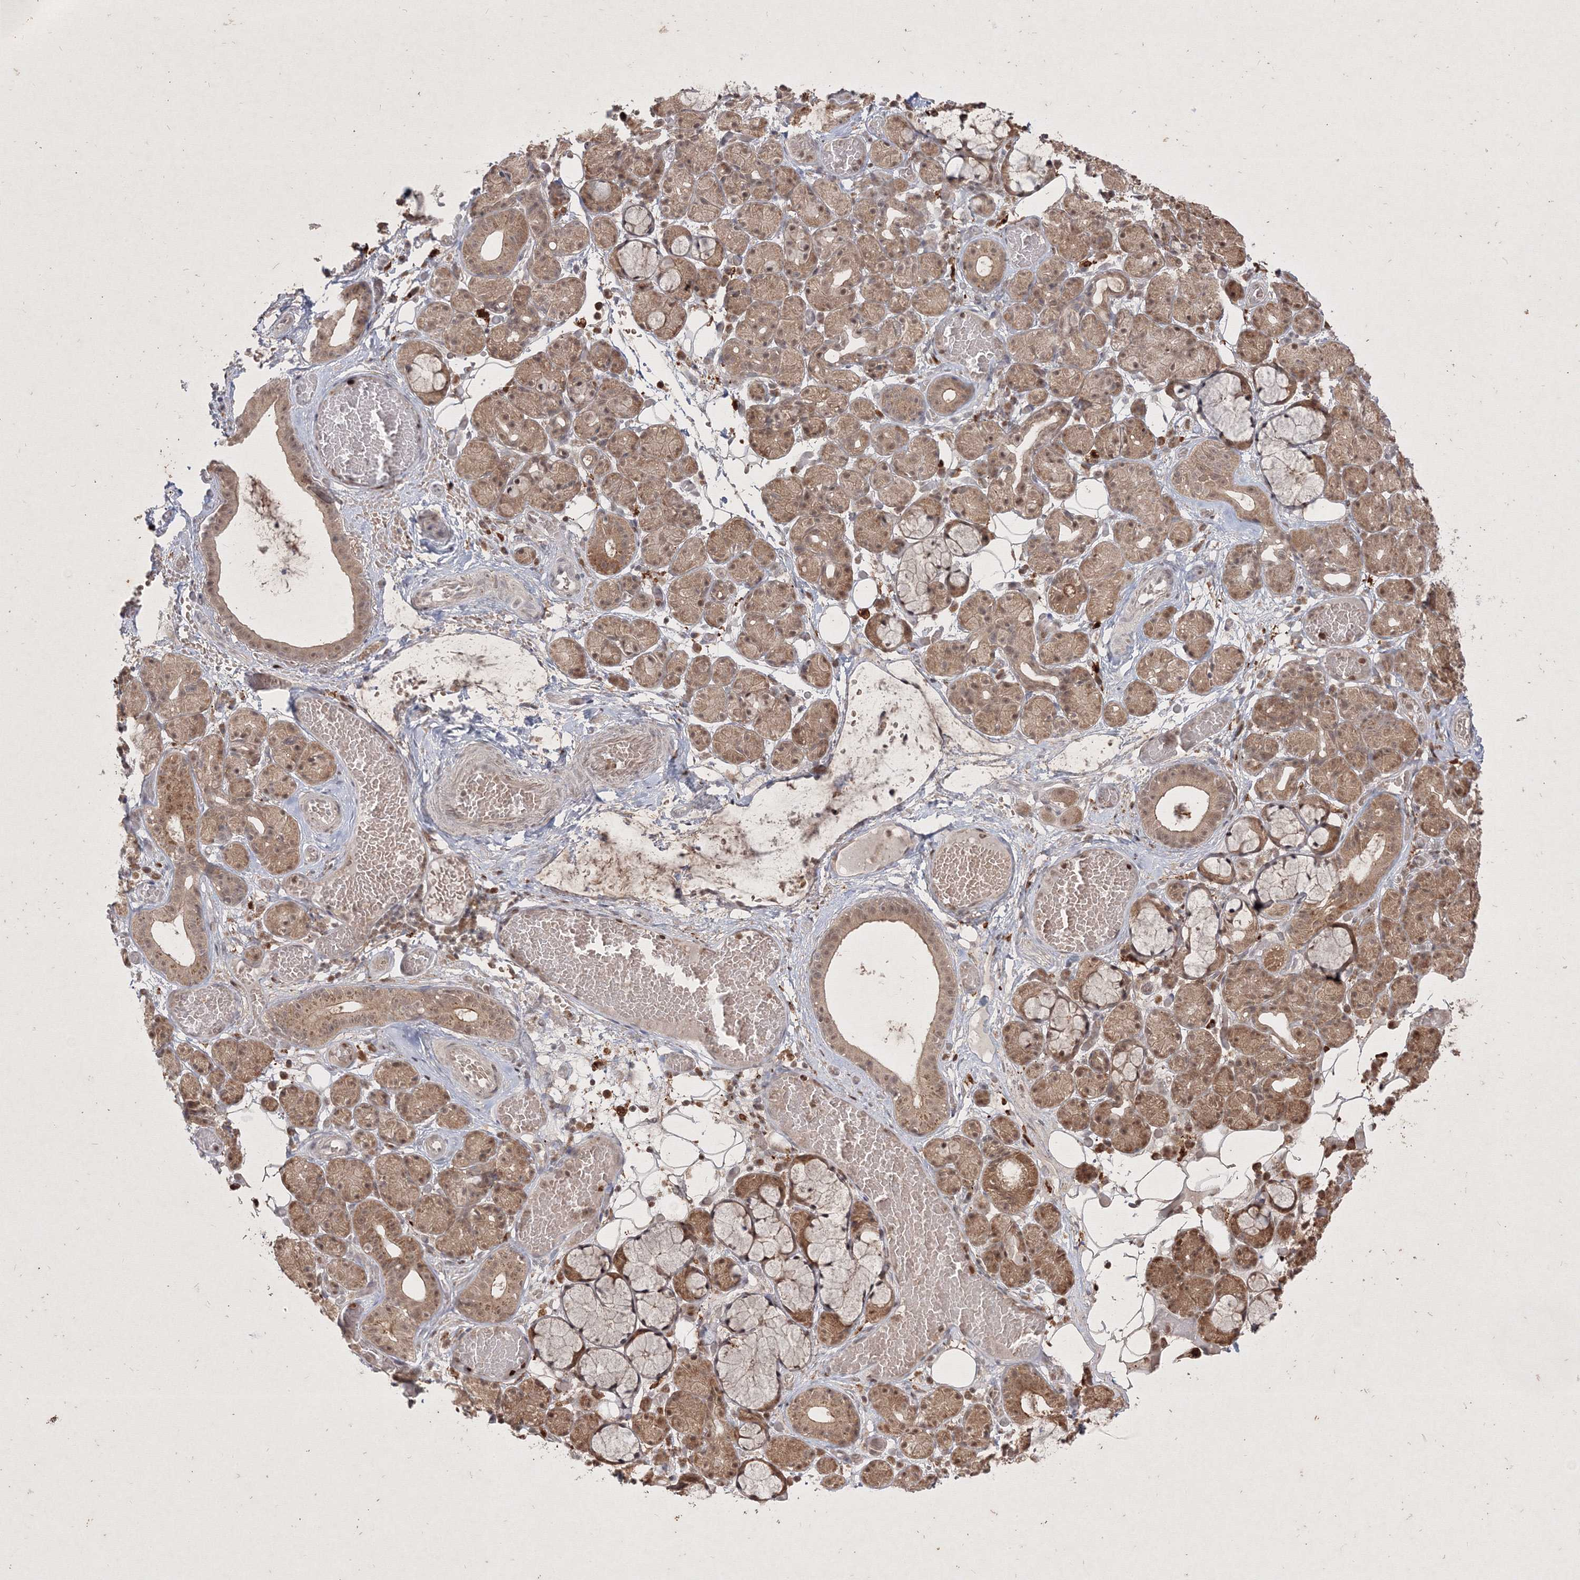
{"staining": {"intensity": "weak", "quantity": ">75%", "location": "cytoplasmic/membranous,nuclear"}, "tissue": "salivary gland", "cell_type": "Glandular cells", "image_type": "normal", "snomed": [{"axis": "morphology", "description": "Normal tissue, NOS"}, {"axis": "topography", "description": "Salivary gland"}], "caption": "Immunohistochemistry histopathology image of benign salivary gland stained for a protein (brown), which displays low levels of weak cytoplasmic/membranous,nuclear positivity in about >75% of glandular cells.", "gene": "TAB1", "patient": {"sex": "male", "age": 63}}